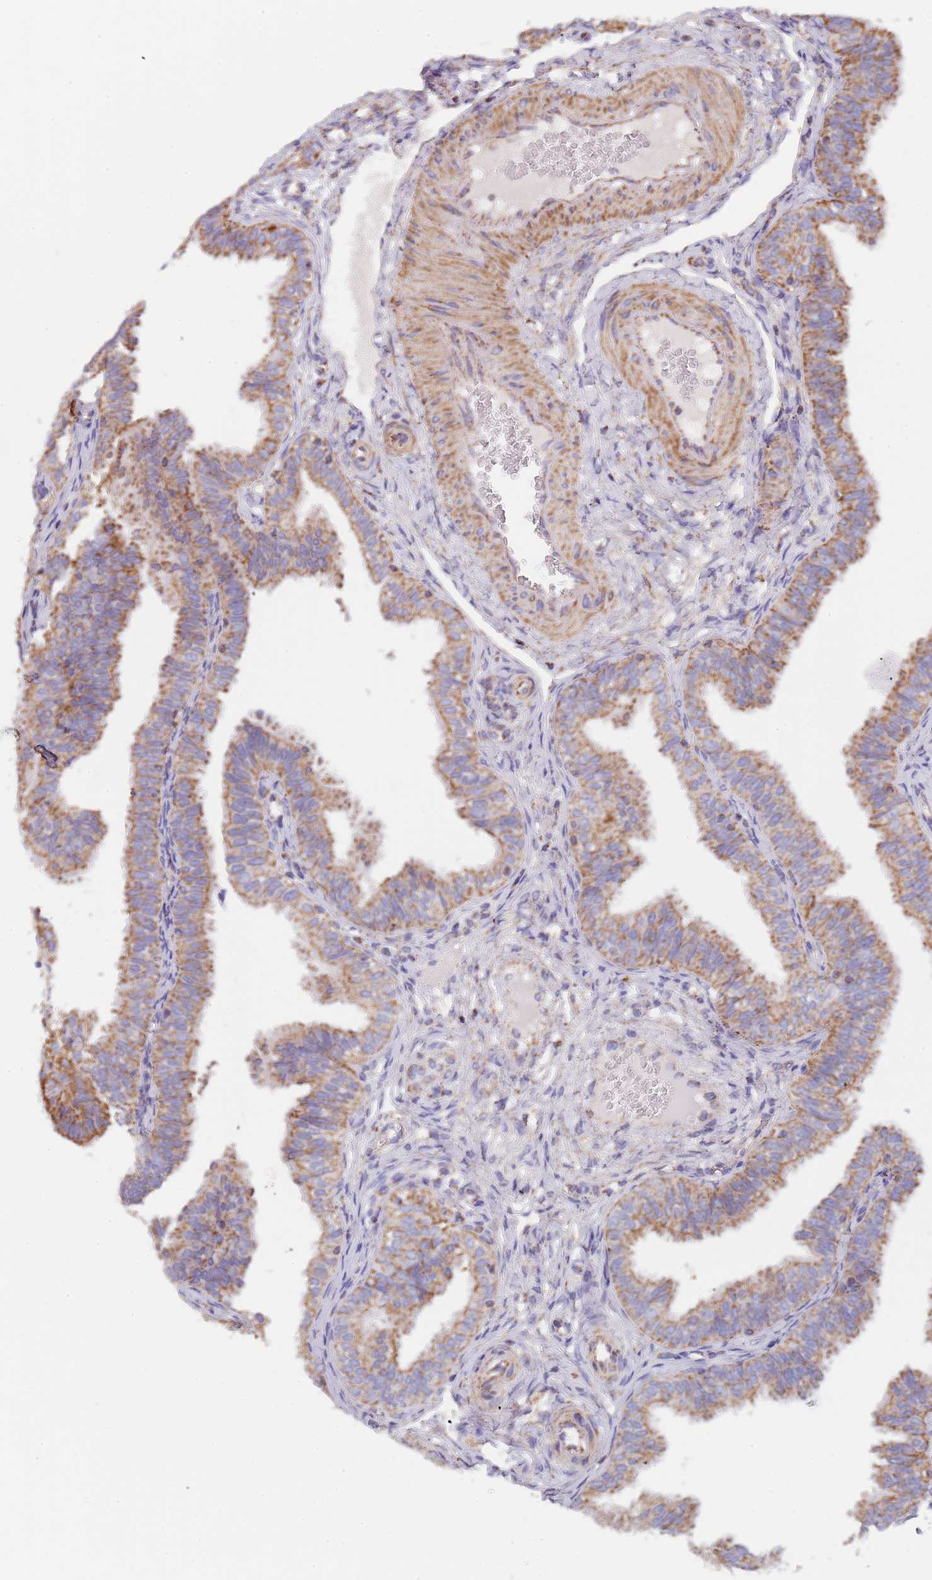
{"staining": {"intensity": "strong", "quantity": ">75%", "location": "cytoplasmic/membranous"}, "tissue": "fallopian tube", "cell_type": "Glandular cells", "image_type": "normal", "snomed": [{"axis": "morphology", "description": "Normal tissue, NOS"}, {"axis": "topography", "description": "Fallopian tube"}], "caption": "This histopathology image shows IHC staining of unremarkable human fallopian tube, with high strong cytoplasmic/membranous staining in about >75% of glandular cells.", "gene": "PGP", "patient": {"sex": "female", "age": 35}}